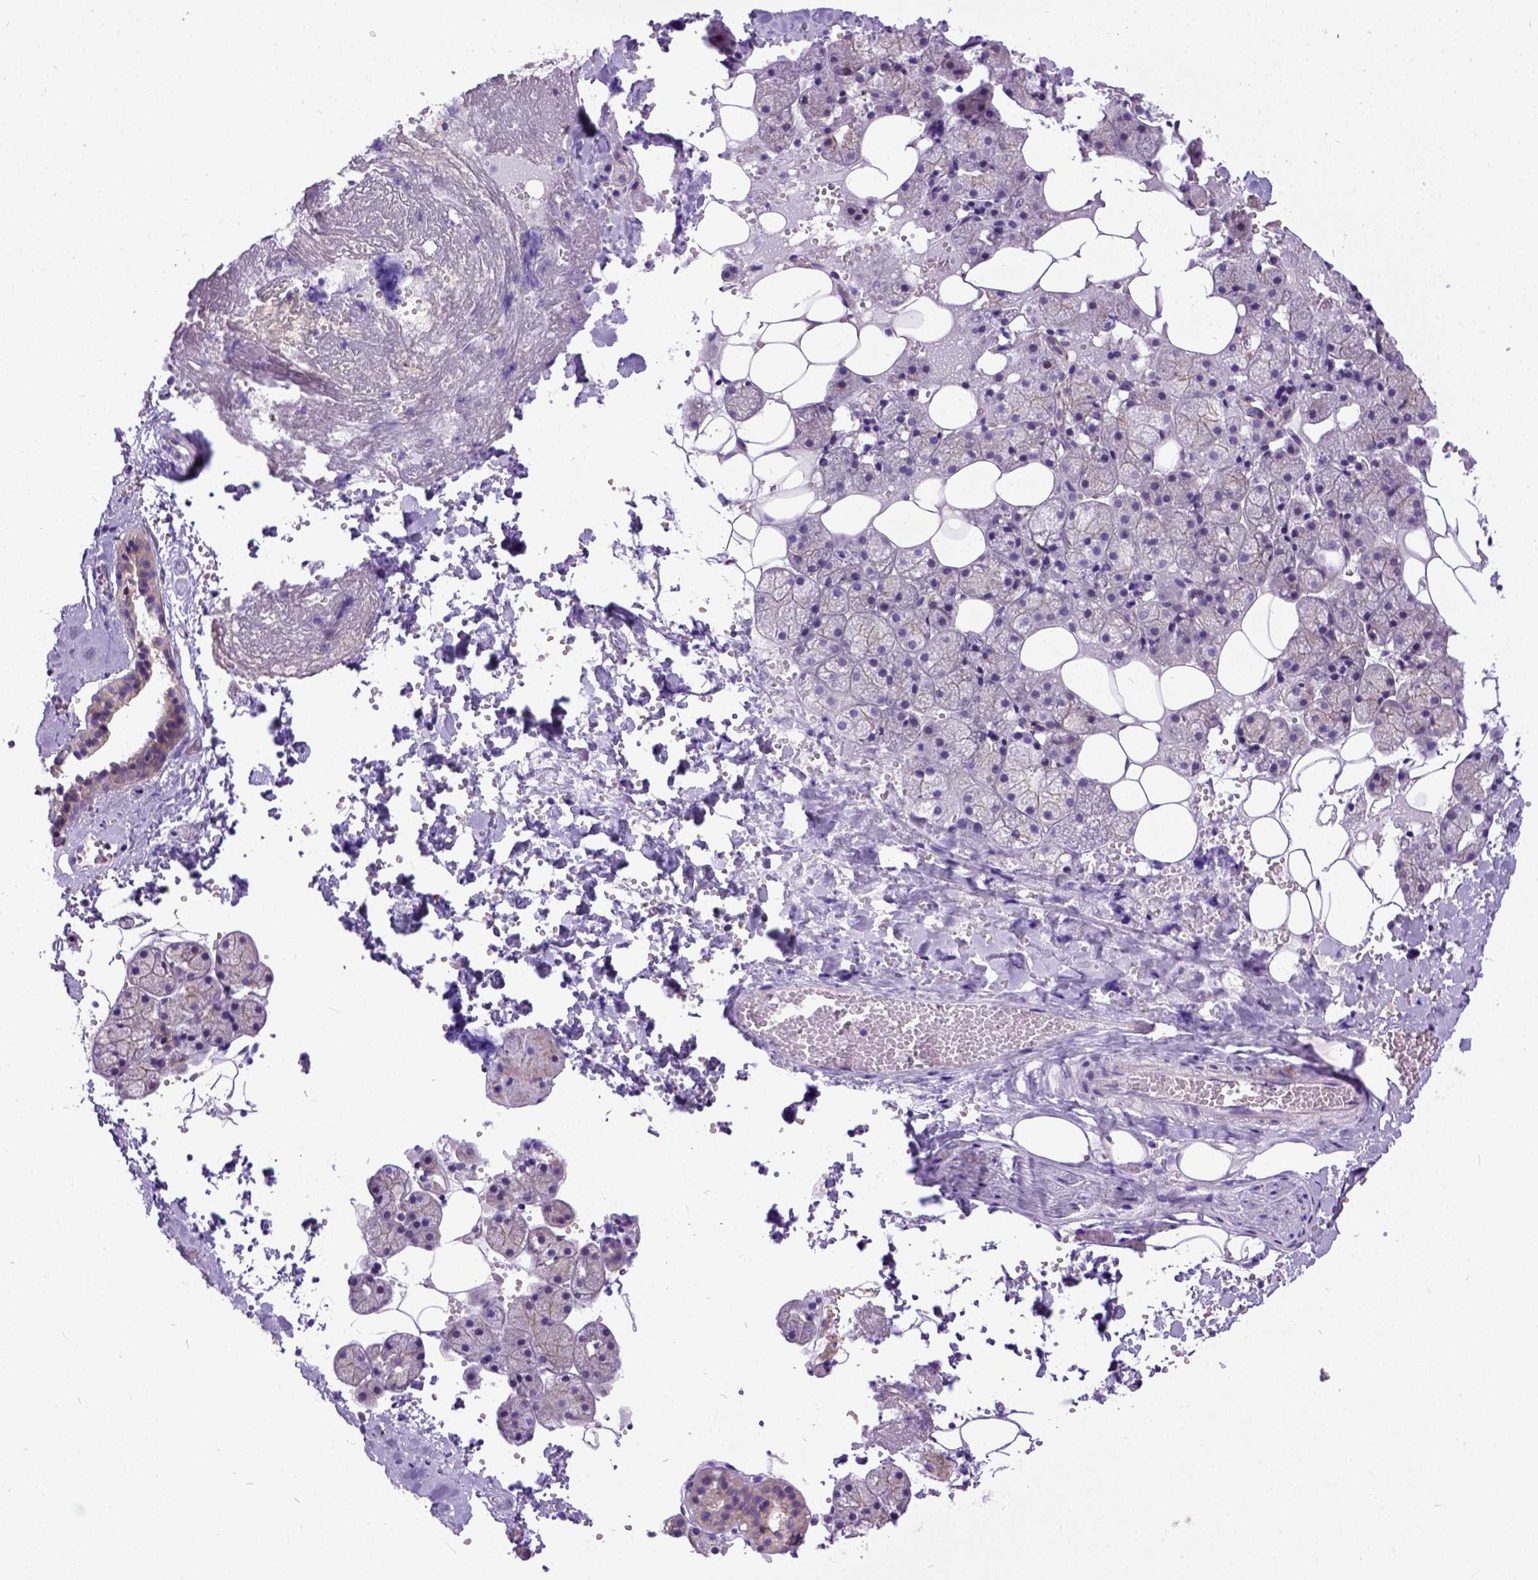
{"staining": {"intensity": "weak", "quantity": ">75%", "location": "cytoplasmic/membranous"}, "tissue": "salivary gland", "cell_type": "Glandular cells", "image_type": "normal", "snomed": [{"axis": "morphology", "description": "Normal tissue, NOS"}, {"axis": "topography", "description": "Salivary gland"}], "caption": "An image showing weak cytoplasmic/membranous expression in approximately >75% of glandular cells in unremarkable salivary gland, as visualized by brown immunohistochemical staining.", "gene": "NEK5", "patient": {"sex": "male", "age": 38}}